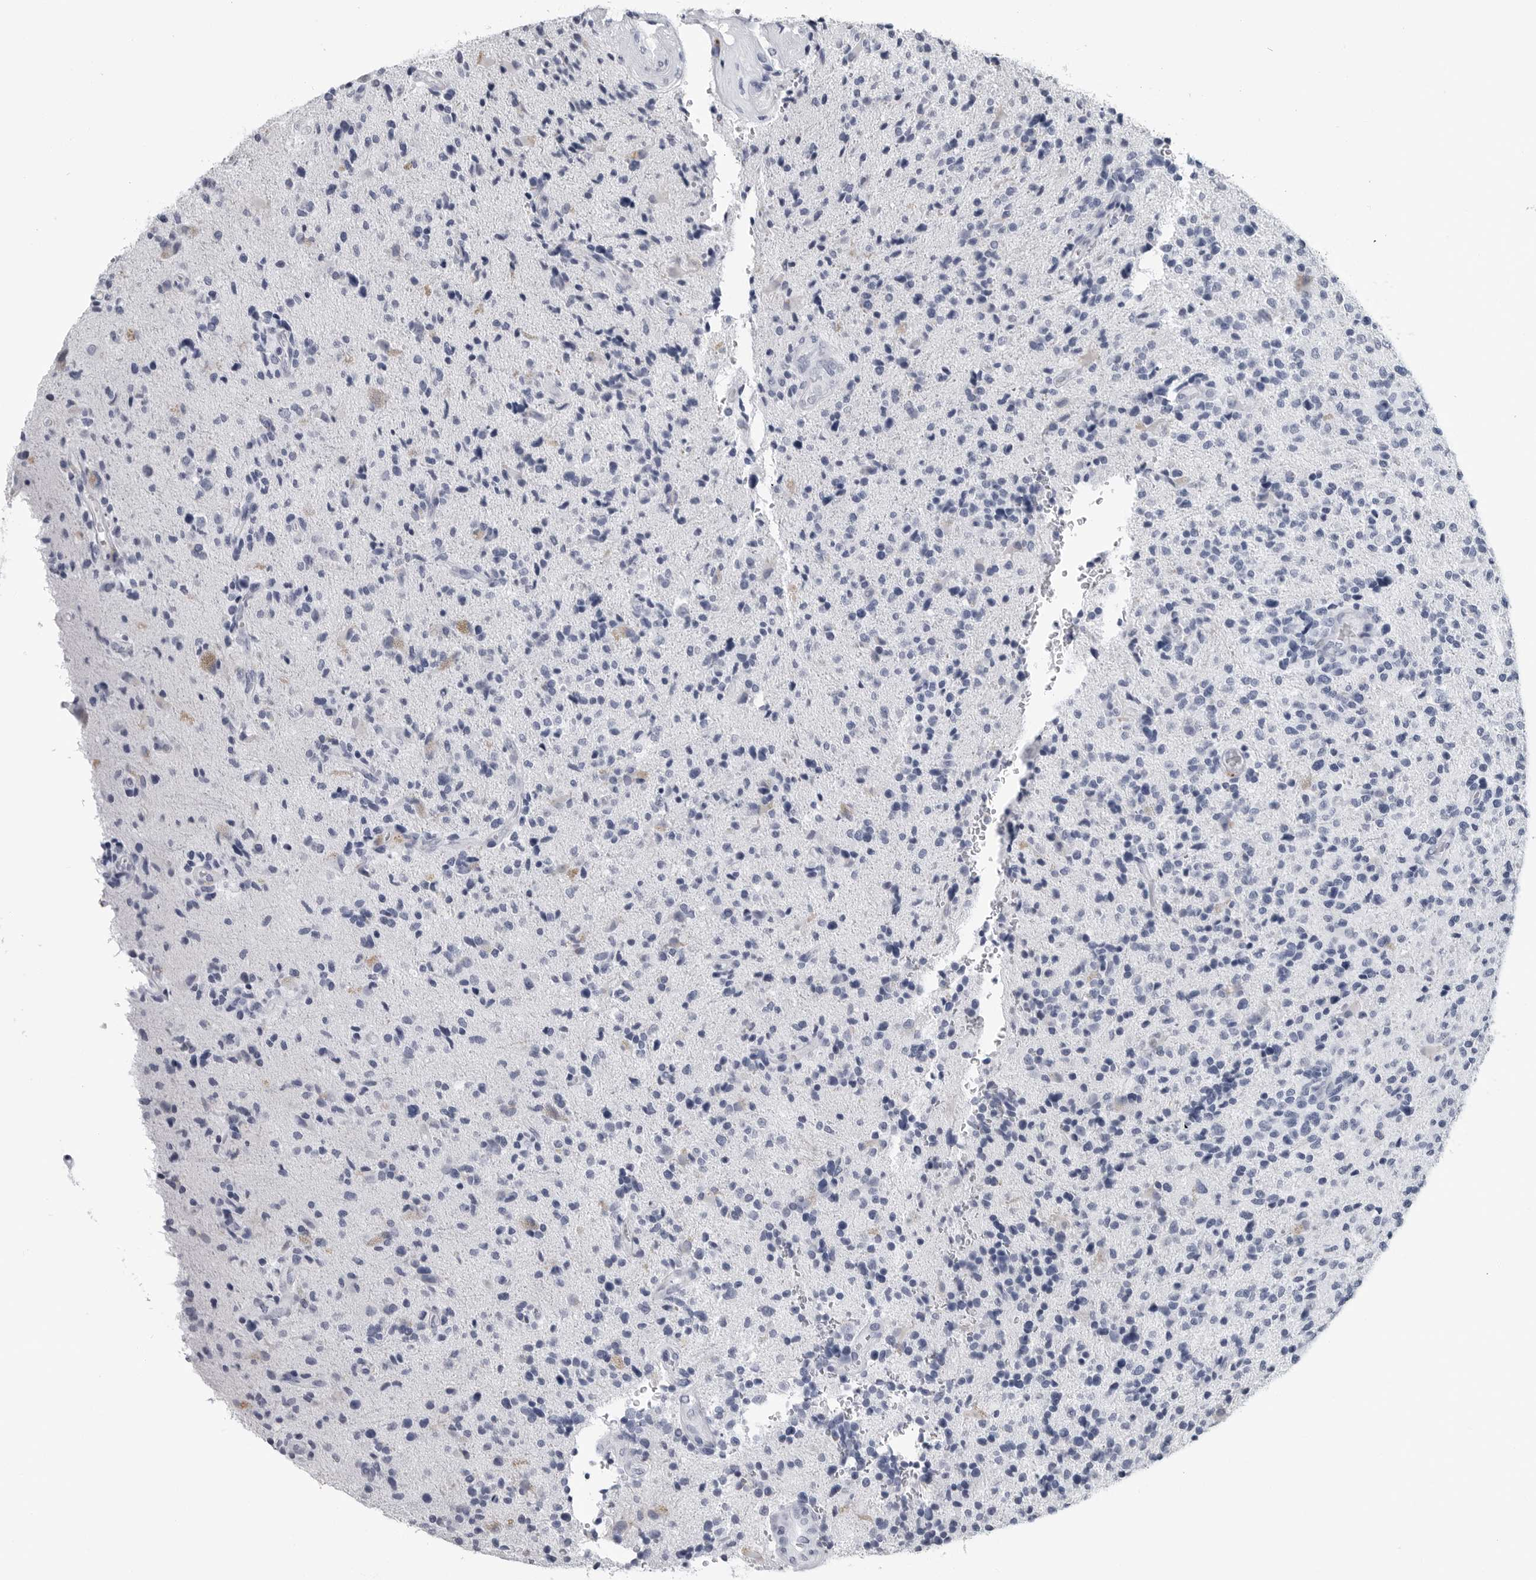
{"staining": {"intensity": "negative", "quantity": "none", "location": "none"}, "tissue": "glioma", "cell_type": "Tumor cells", "image_type": "cancer", "snomed": [{"axis": "morphology", "description": "Glioma, malignant, High grade"}, {"axis": "topography", "description": "Brain"}], "caption": "Histopathology image shows no protein expression in tumor cells of malignant glioma (high-grade) tissue. Nuclei are stained in blue.", "gene": "AMPD1", "patient": {"sex": "male", "age": 72}}